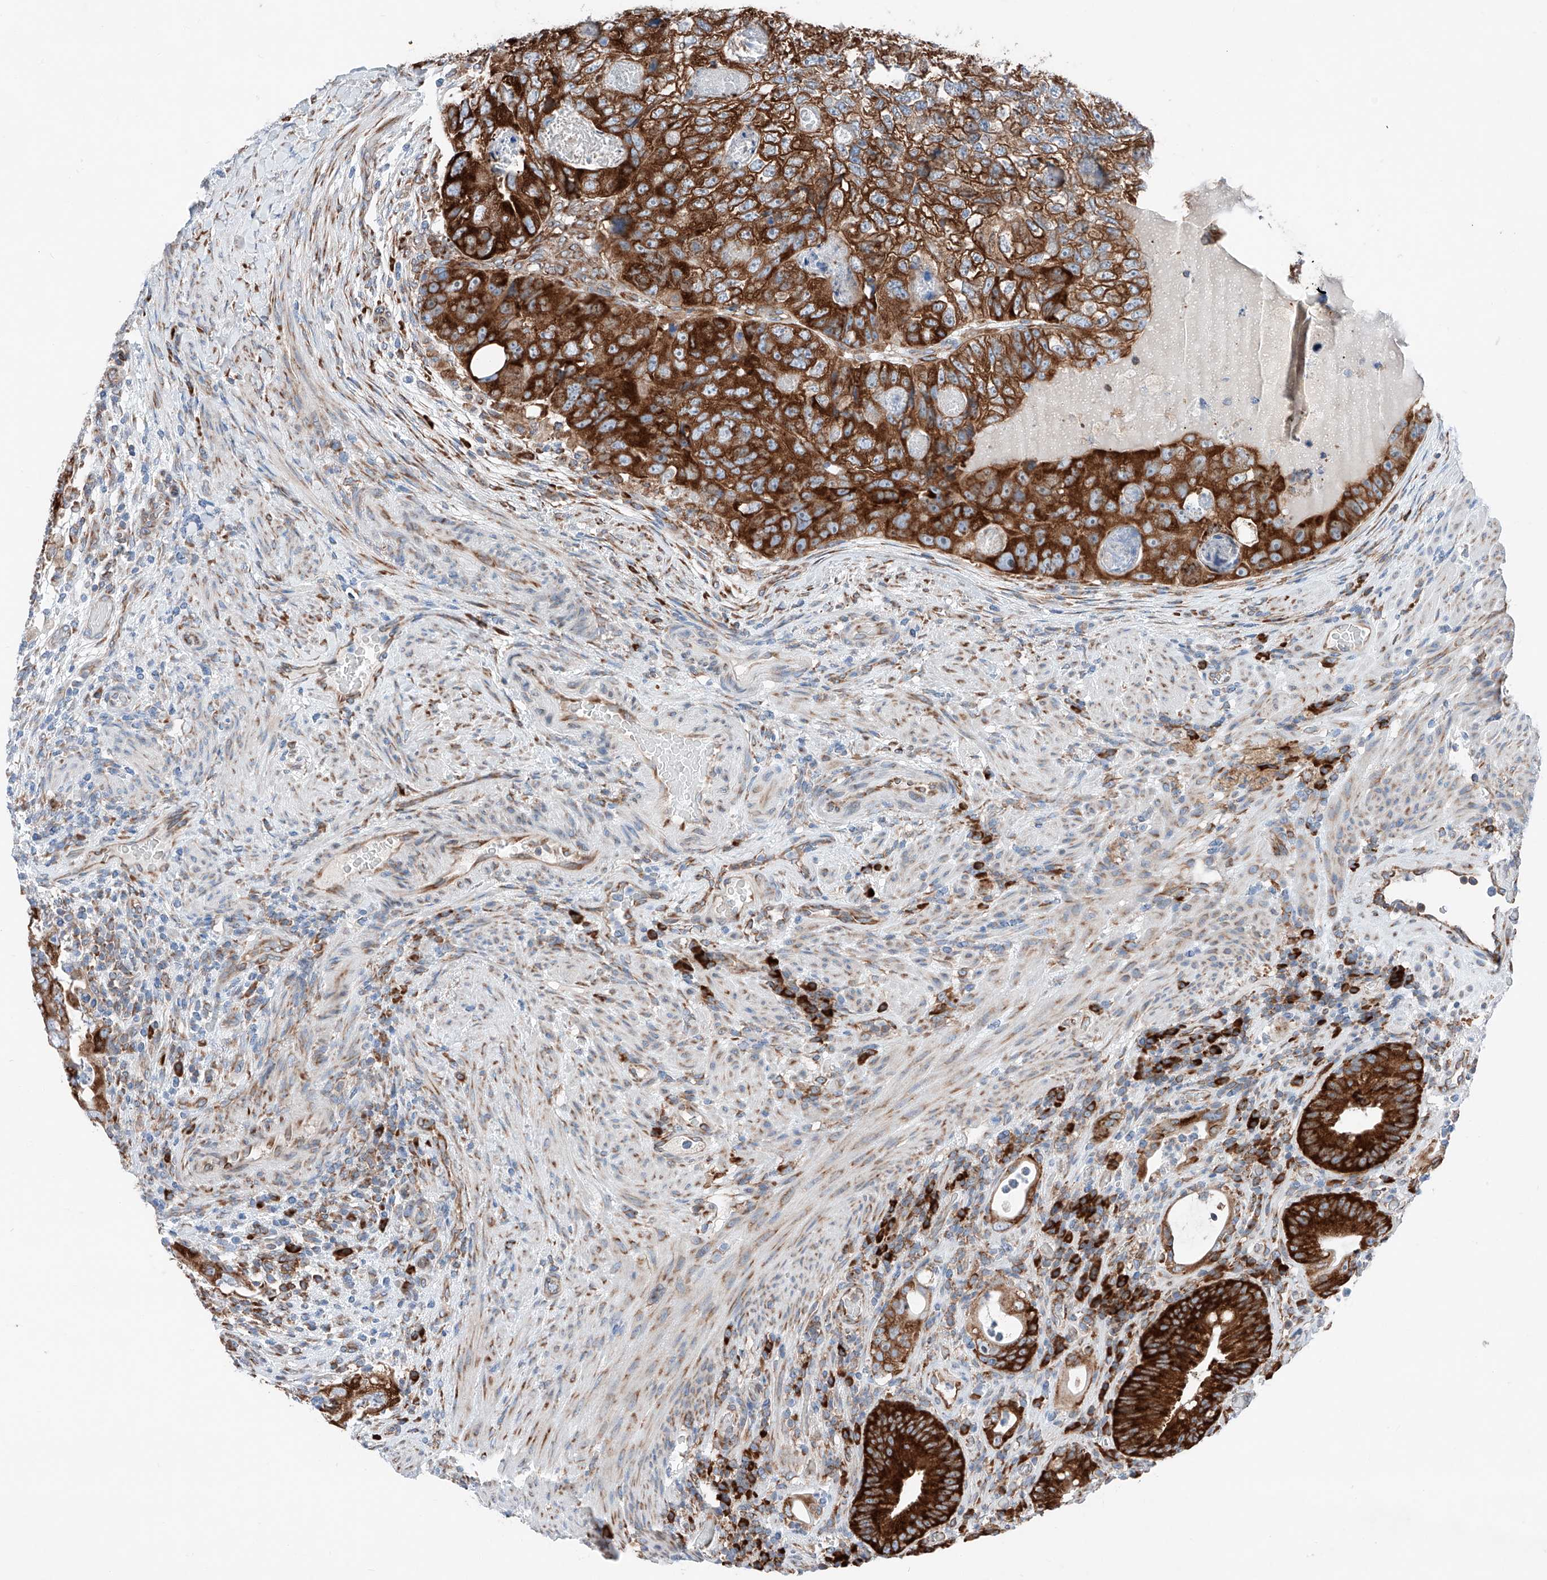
{"staining": {"intensity": "strong", "quantity": ">75%", "location": "cytoplasmic/membranous"}, "tissue": "colorectal cancer", "cell_type": "Tumor cells", "image_type": "cancer", "snomed": [{"axis": "morphology", "description": "Adenocarcinoma, NOS"}, {"axis": "topography", "description": "Rectum"}], "caption": "This is a micrograph of IHC staining of colorectal adenocarcinoma, which shows strong positivity in the cytoplasmic/membranous of tumor cells.", "gene": "CRELD1", "patient": {"sex": "male", "age": 59}}